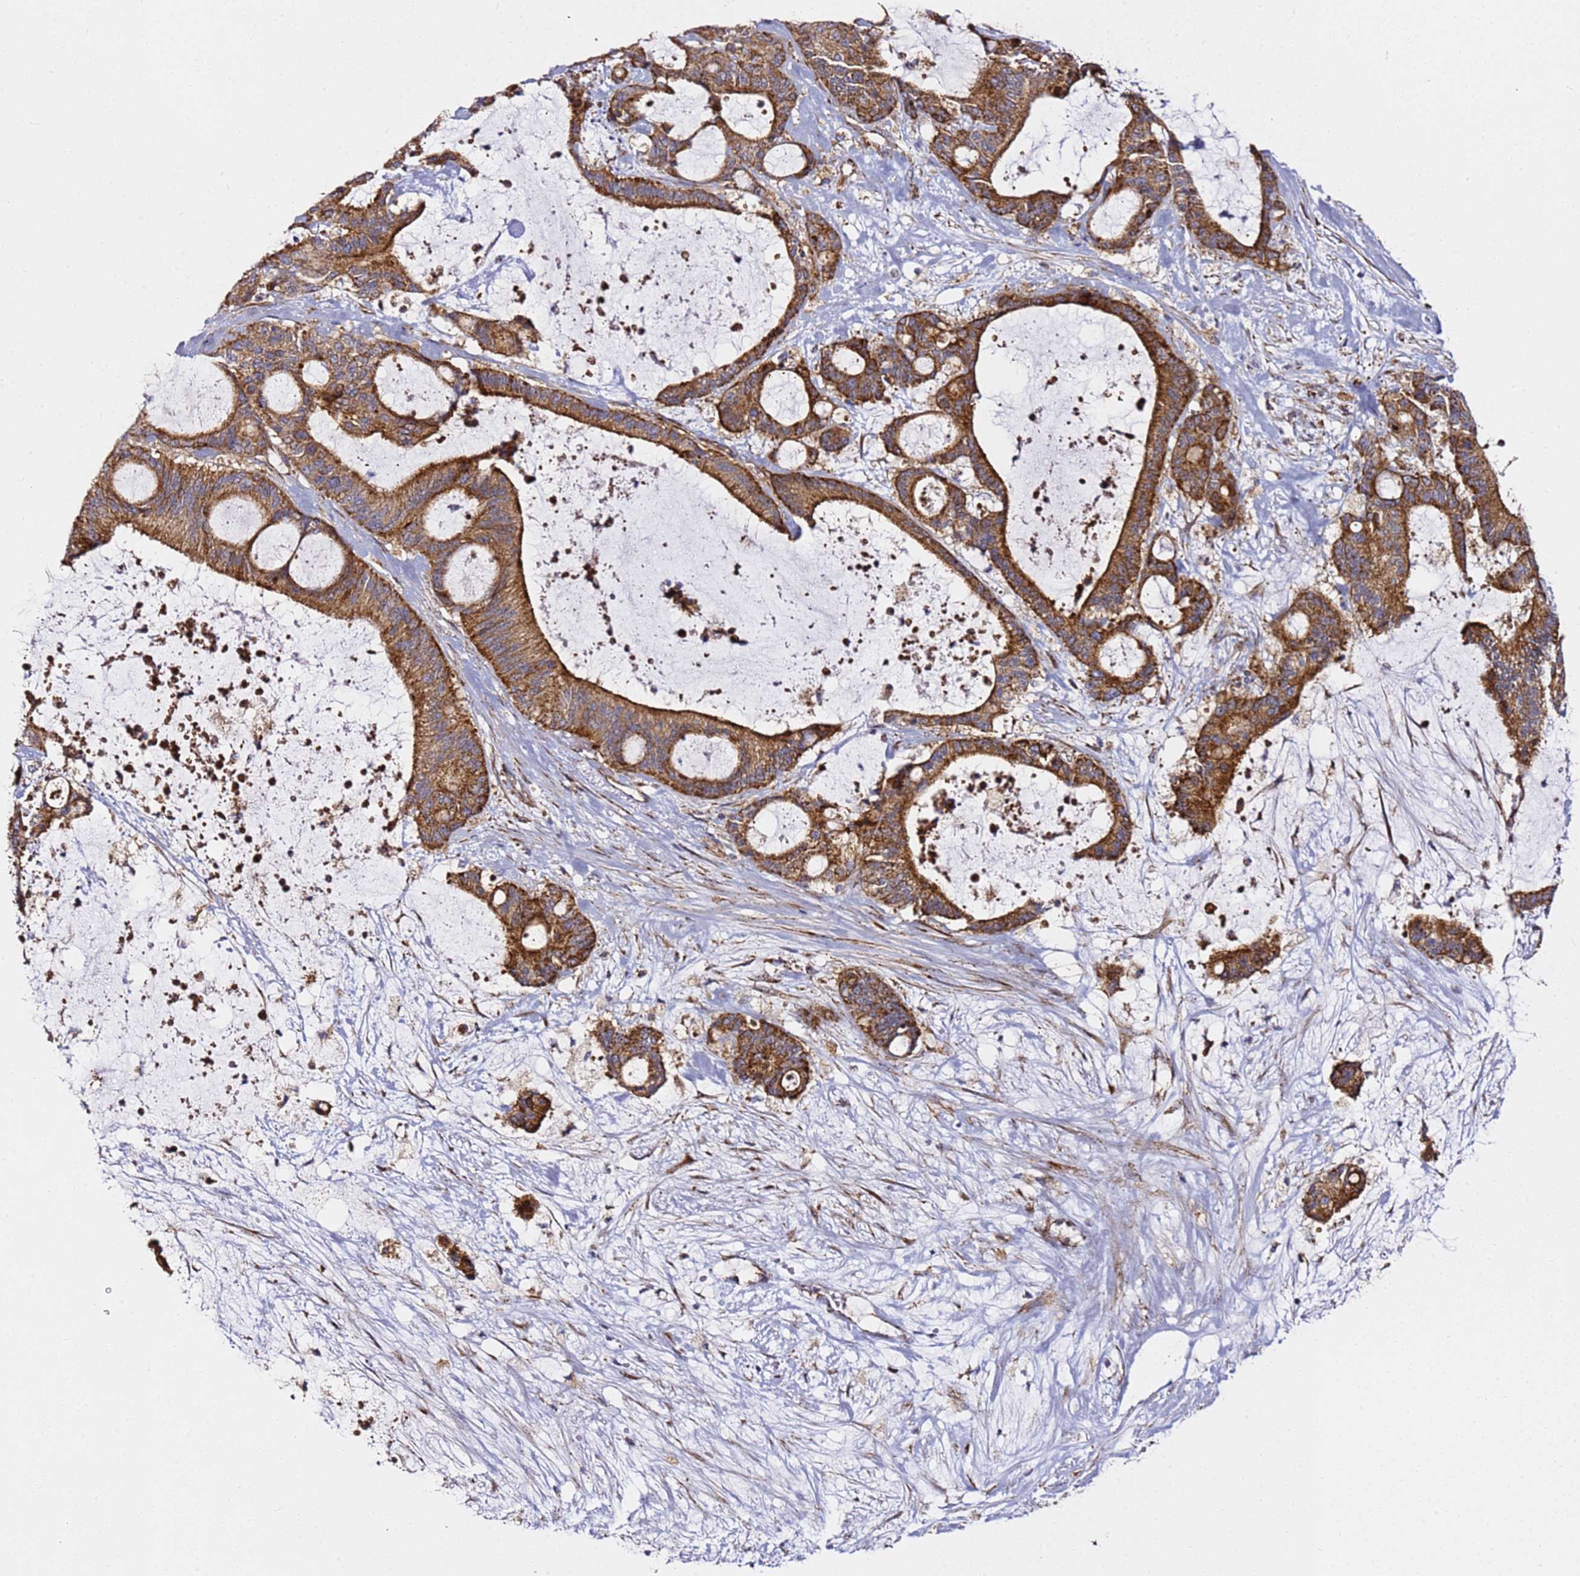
{"staining": {"intensity": "strong", "quantity": ">75%", "location": "cytoplasmic/membranous"}, "tissue": "liver cancer", "cell_type": "Tumor cells", "image_type": "cancer", "snomed": [{"axis": "morphology", "description": "Normal tissue, NOS"}, {"axis": "morphology", "description": "Cholangiocarcinoma"}, {"axis": "topography", "description": "Liver"}, {"axis": "topography", "description": "Peripheral nerve tissue"}], "caption": "Liver cancer (cholangiocarcinoma) stained with a brown dye reveals strong cytoplasmic/membranous positive positivity in about >75% of tumor cells.", "gene": "NDUFA3", "patient": {"sex": "female", "age": 73}}